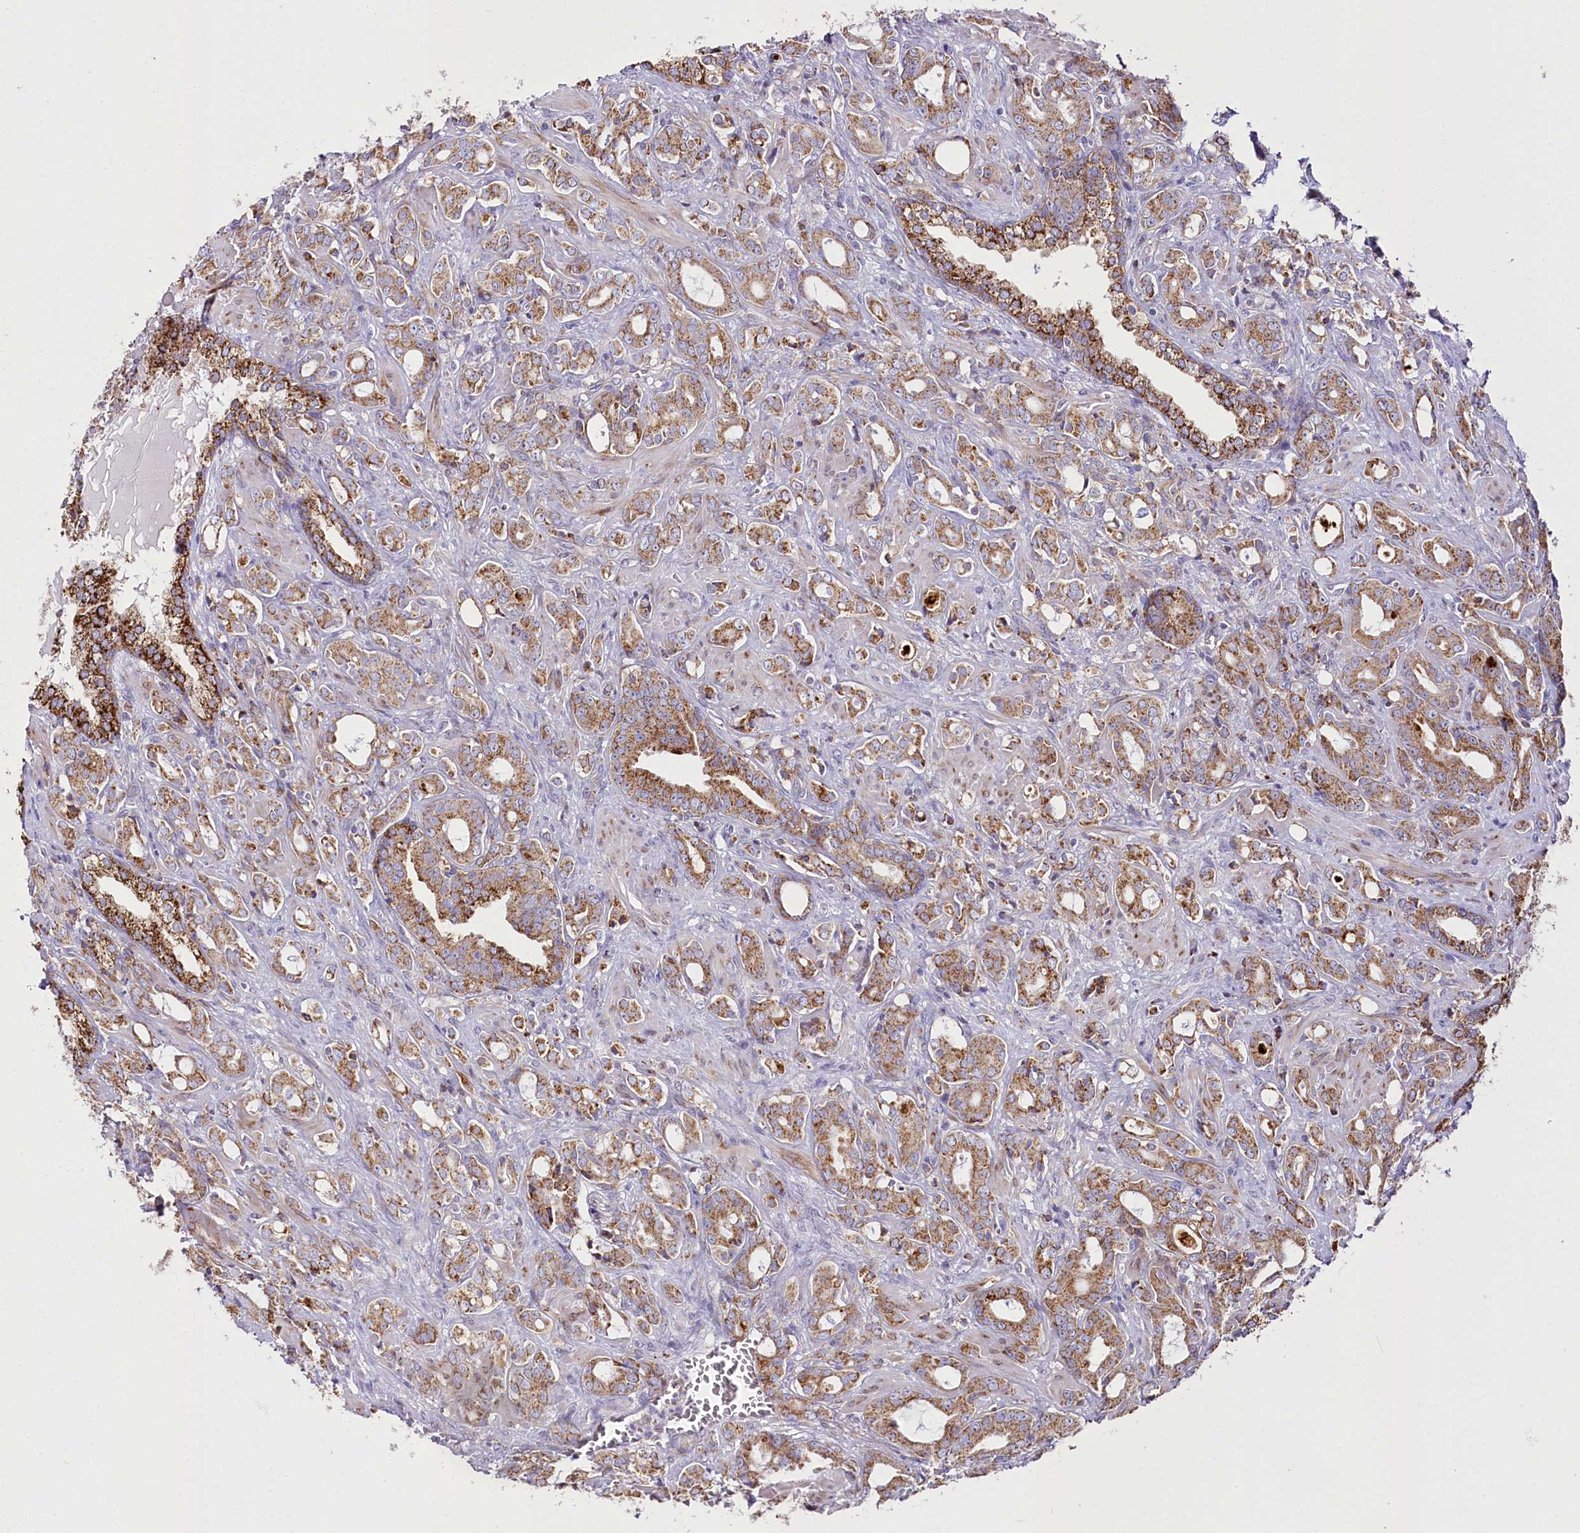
{"staining": {"intensity": "moderate", "quantity": ">75%", "location": "cytoplasmic/membranous"}, "tissue": "prostate cancer", "cell_type": "Tumor cells", "image_type": "cancer", "snomed": [{"axis": "morphology", "description": "Adenocarcinoma, High grade"}, {"axis": "topography", "description": "Prostate"}], "caption": "Moderate cytoplasmic/membranous expression is appreciated in about >75% of tumor cells in prostate cancer.", "gene": "THUMPD3", "patient": {"sex": "male", "age": 72}}